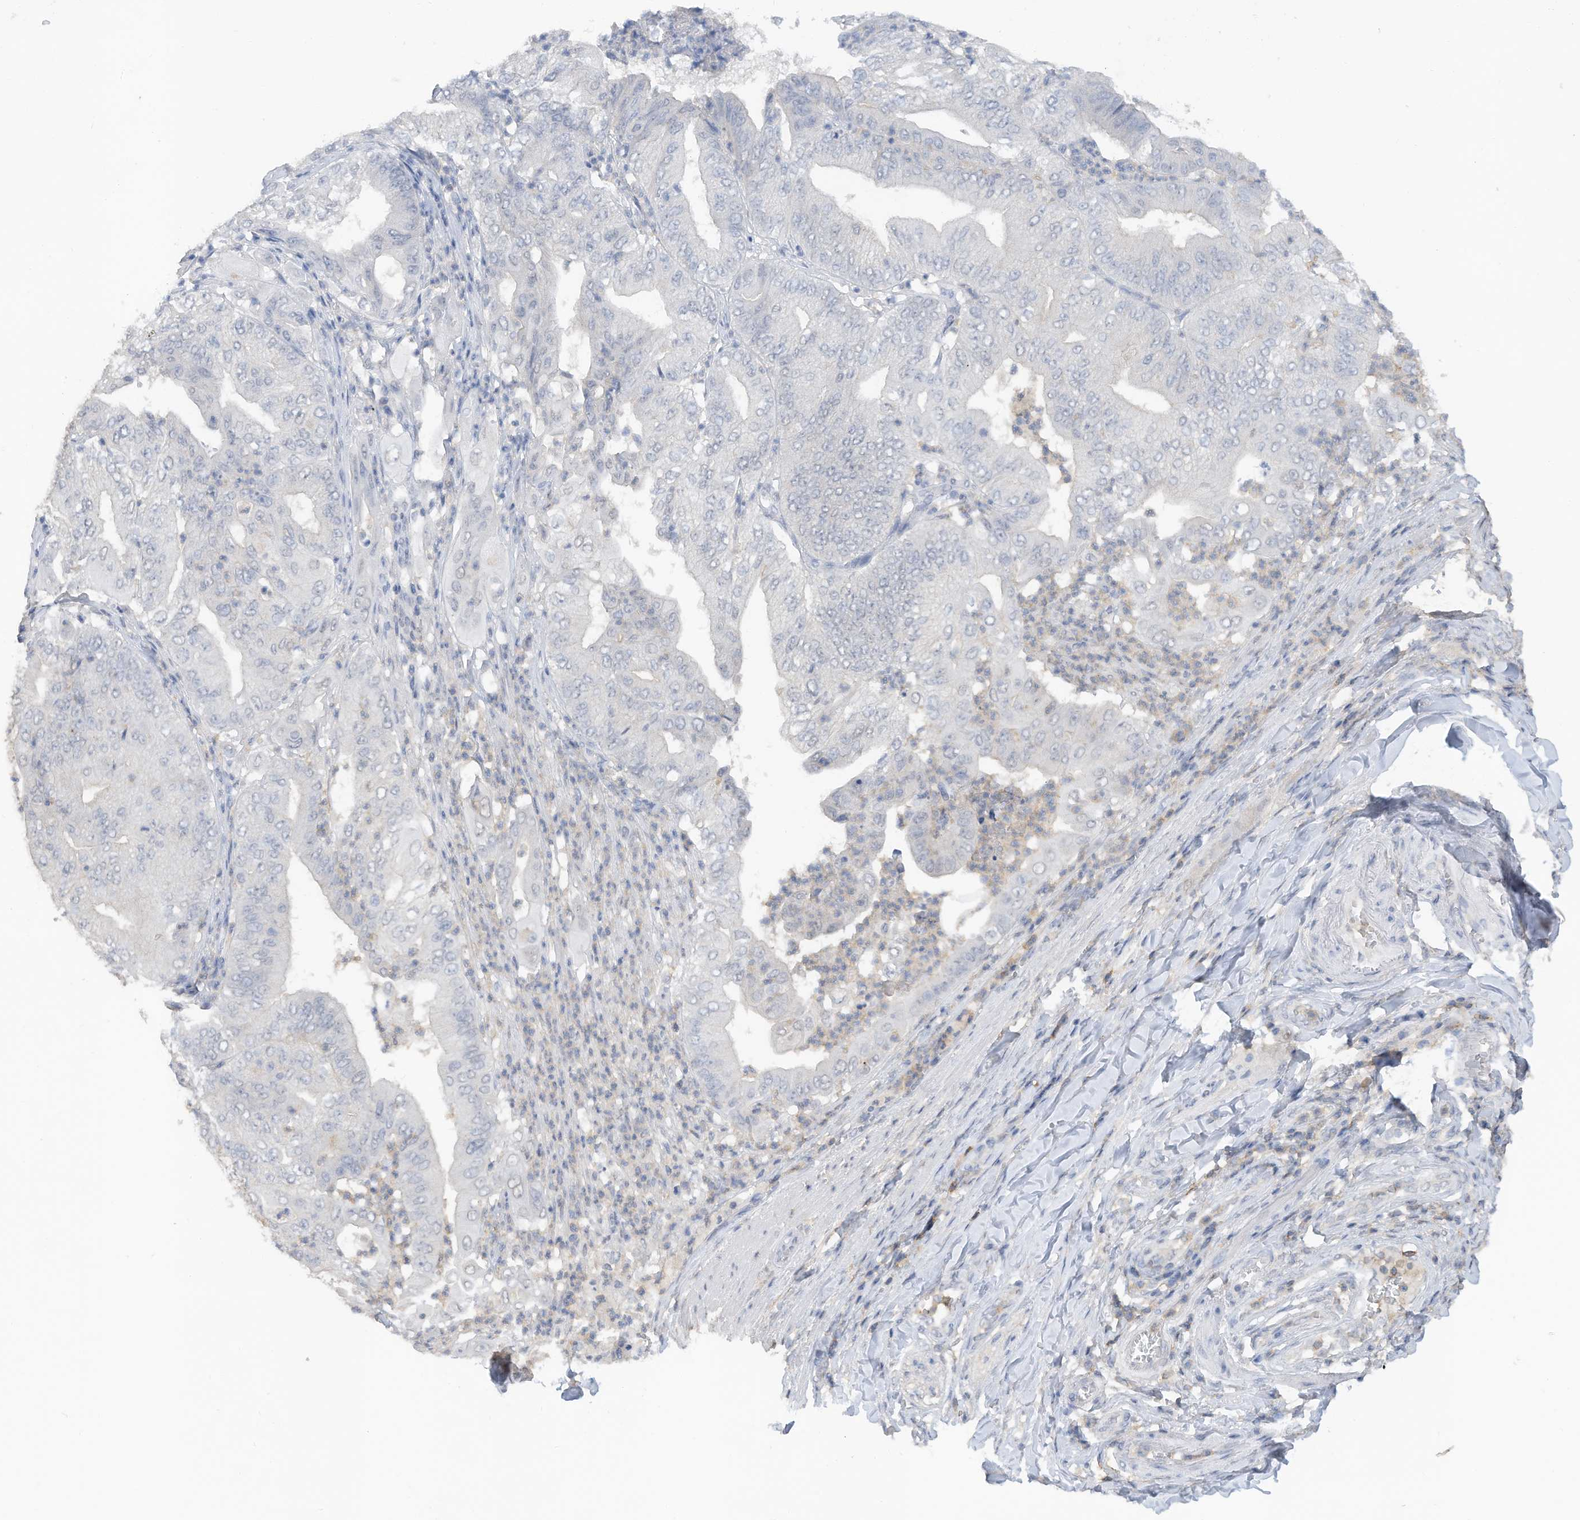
{"staining": {"intensity": "negative", "quantity": "none", "location": "none"}, "tissue": "pancreatic cancer", "cell_type": "Tumor cells", "image_type": "cancer", "snomed": [{"axis": "morphology", "description": "Adenocarcinoma, NOS"}, {"axis": "topography", "description": "Pancreas"}], "caption": "Histopathology image shows no protein expression in tumor cells of pancreatic cancer (adenocarcinoma) tissue.", "gene": "HAS3", "patient": {"sex": "female", "age": 77}}